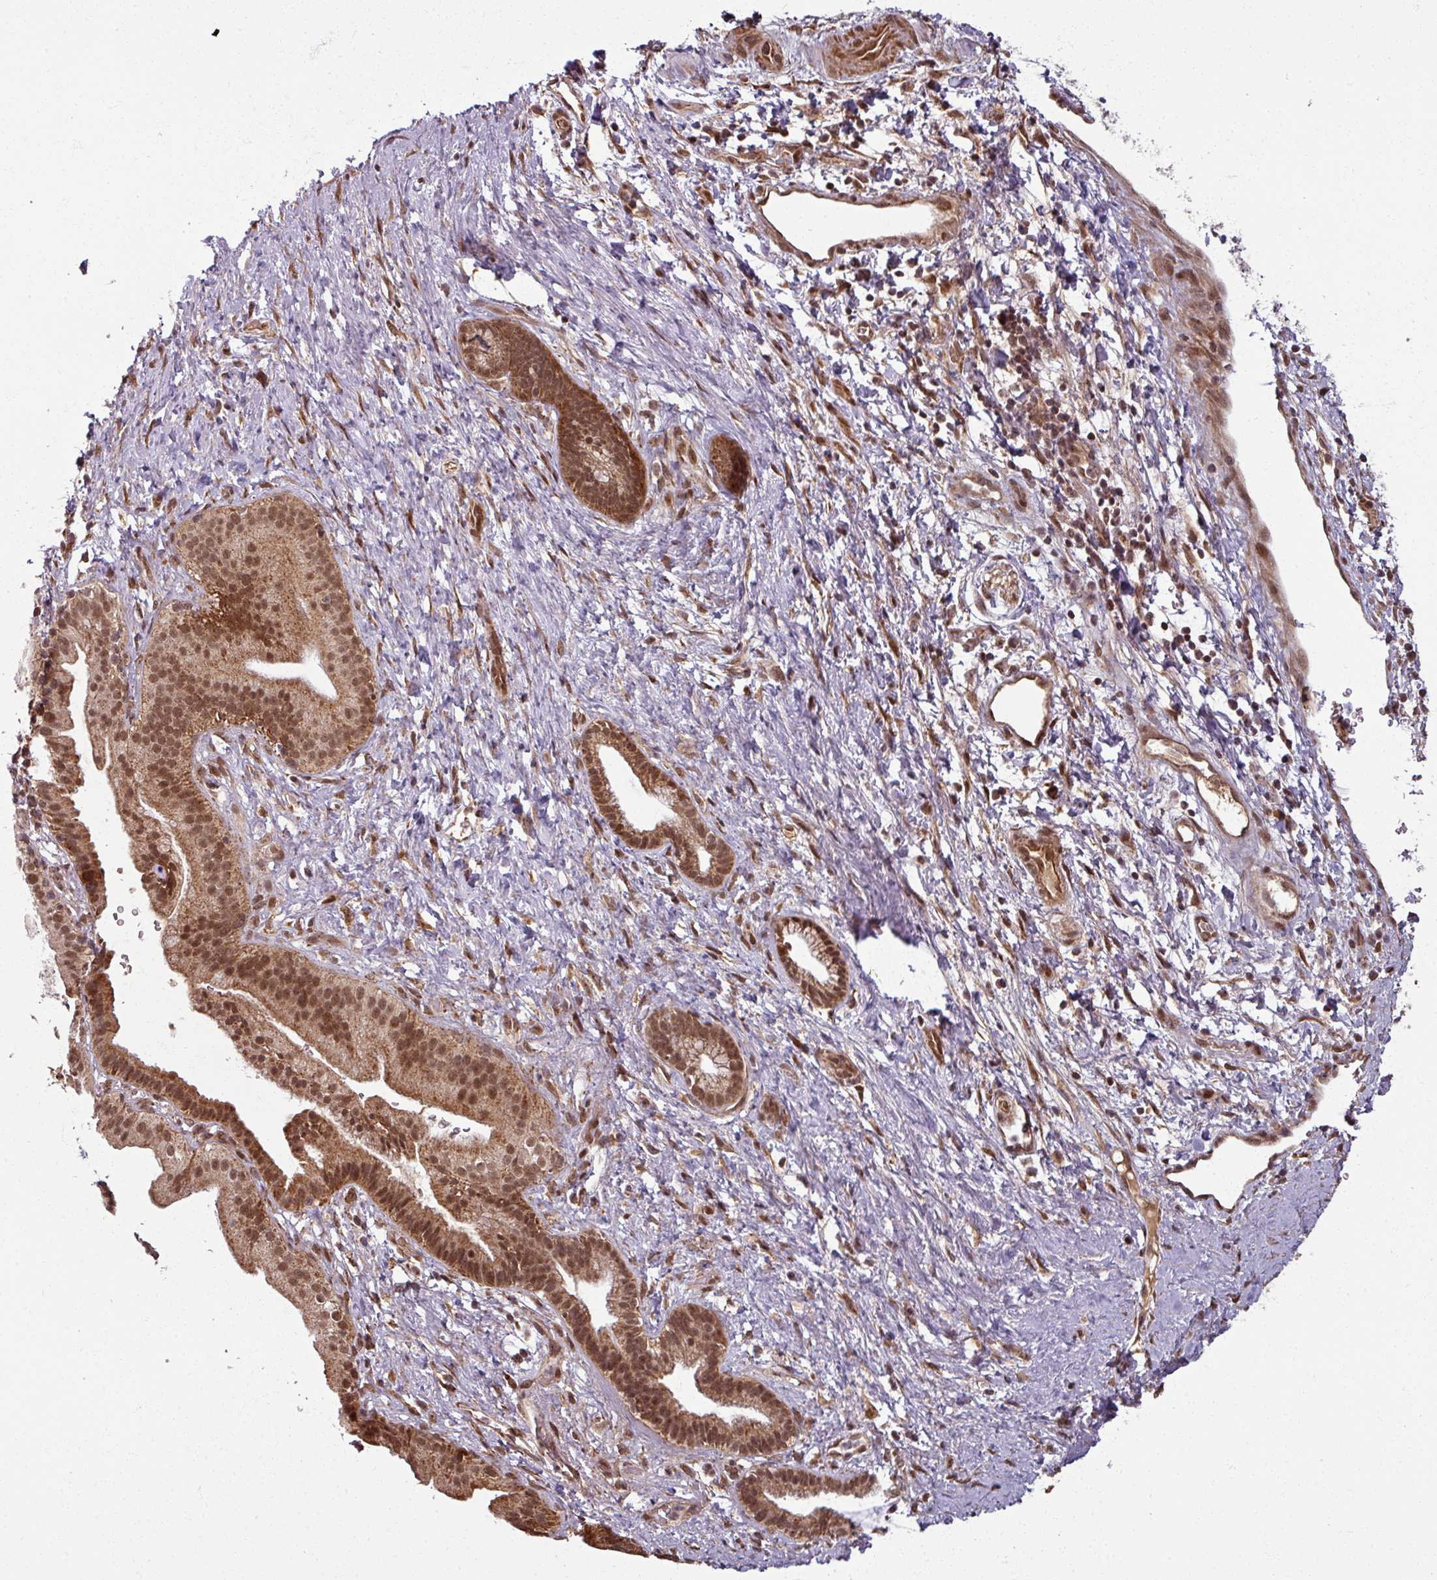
{"staining": {"intensity": "strong", "quantity": ">75%", "location": "cytoplasmic/membranous,nuclear"}, "tissue": "pancreatic cancer", "cell_type": "Tumor cells", "image_type": "cancer", "snomed": [{"axis": "morphology", "description": "Adenocarcinoma, NOS"}, {"axis": "topography", "description": "Pancreas"}], "caption": "Immunohistochemistry staining of pancreatic cancer (adenocarcinoma), which exhibits high levels of strong cytoplasmic/membranous and nuclear positivity in approximately >75% of tumor cells indicating strong cytoplasmic/membranous and nuclear protein positivity. The staining was performed using DAB (brown) for protein detection and nuclei were counterstained in hematoxylin (blue).", "gene": "SWI5", "patient": {"sex": "male", "age": 68}}